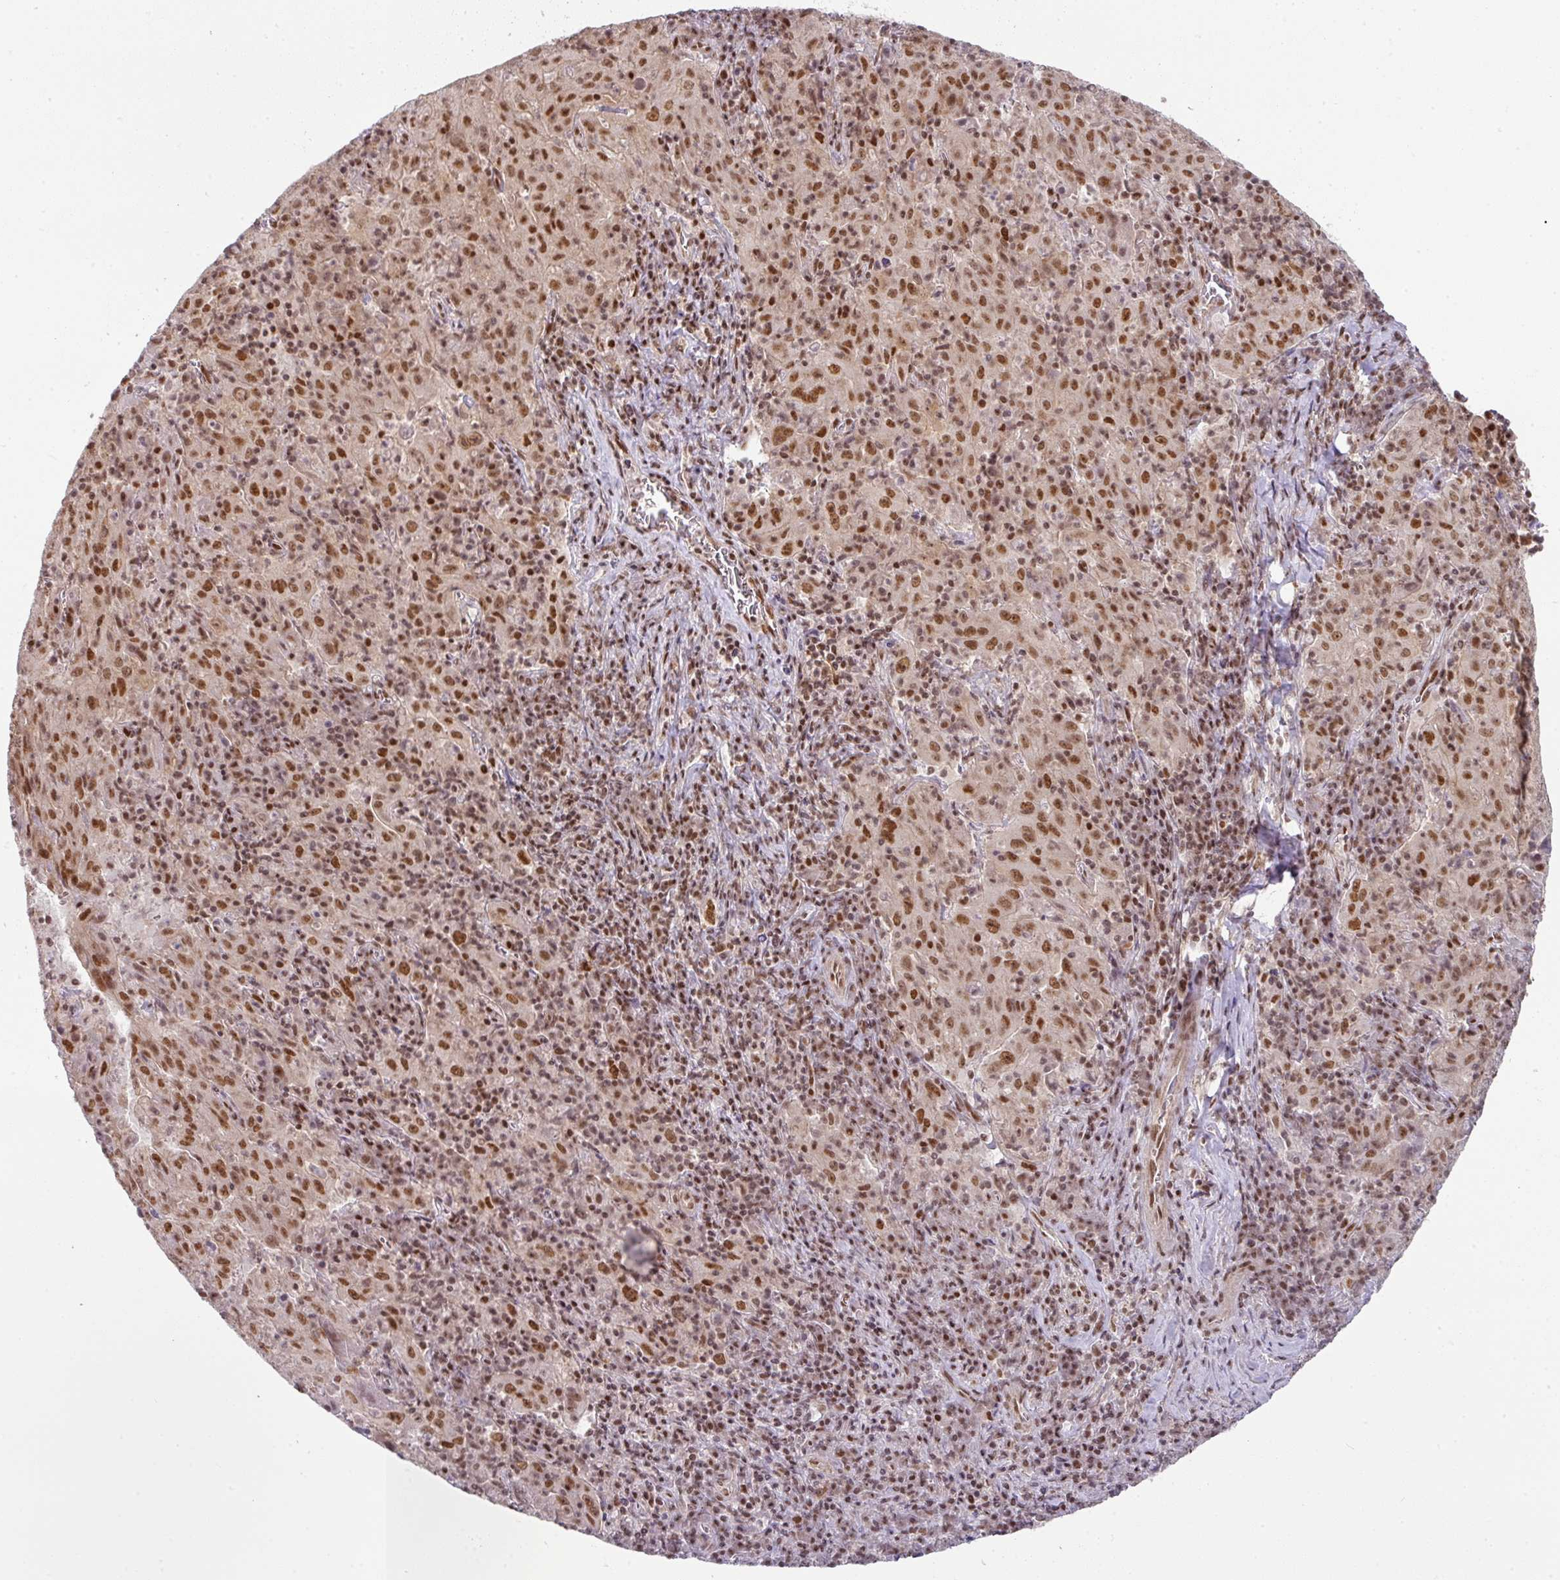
{"staining": {"intensity": "moderate", "quantity": ">75%", "location": "nuclear"}, "tissue": "pancreatic cancer", "cell_type": "Tumor cells", "image_type": "cancer", "snomed": [{"axis": "morphology", "description": "Adenocarcinoma, NOS"}, {"axis": "topography", "description": "Pancreas"}], "caption": "Immunohistochemical staining of human pancreatic cancer demonstrates moderate nuclear protein staining in about >75% of tumor cells.", "gene": "NCOA5", "patient": {"sex": "male", "age": 63}}